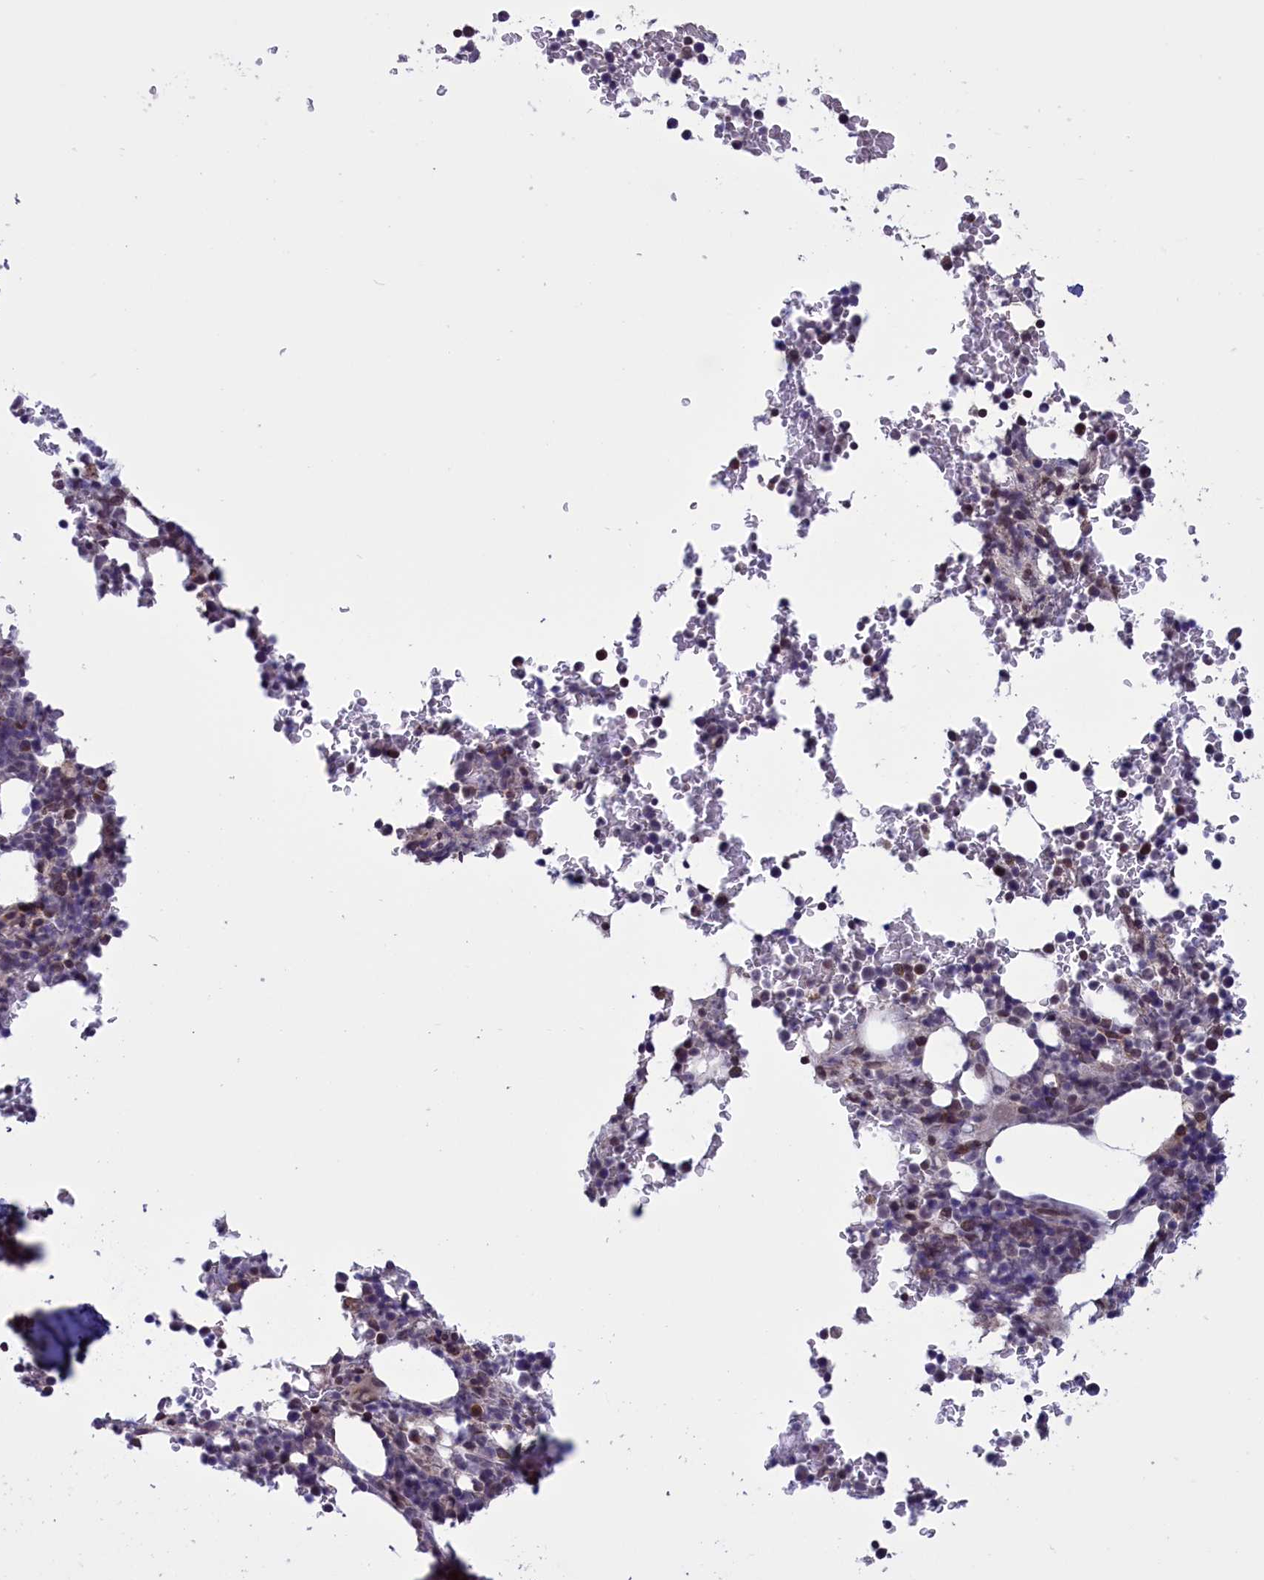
{"staining": {"intensity": "weak", "quantity": "<25%", "location": "cytoplasmic/membranous,nuclear"}, "tissue": "bone marrow", "cell_type": "Hematopoietic cells", "image_type": "normal", "snomed": [{"axis": "morphology", "description": "Normal tissue, NOS"}, {"axis": "topography", "description": "Bone marrow"}], "caption": "This is an IHC photomicrograph of benign bone marrow. There is no expression in hematopoietic cells.", "gene": "PARS2", "patient": {"sex": "male", "age": 58}}